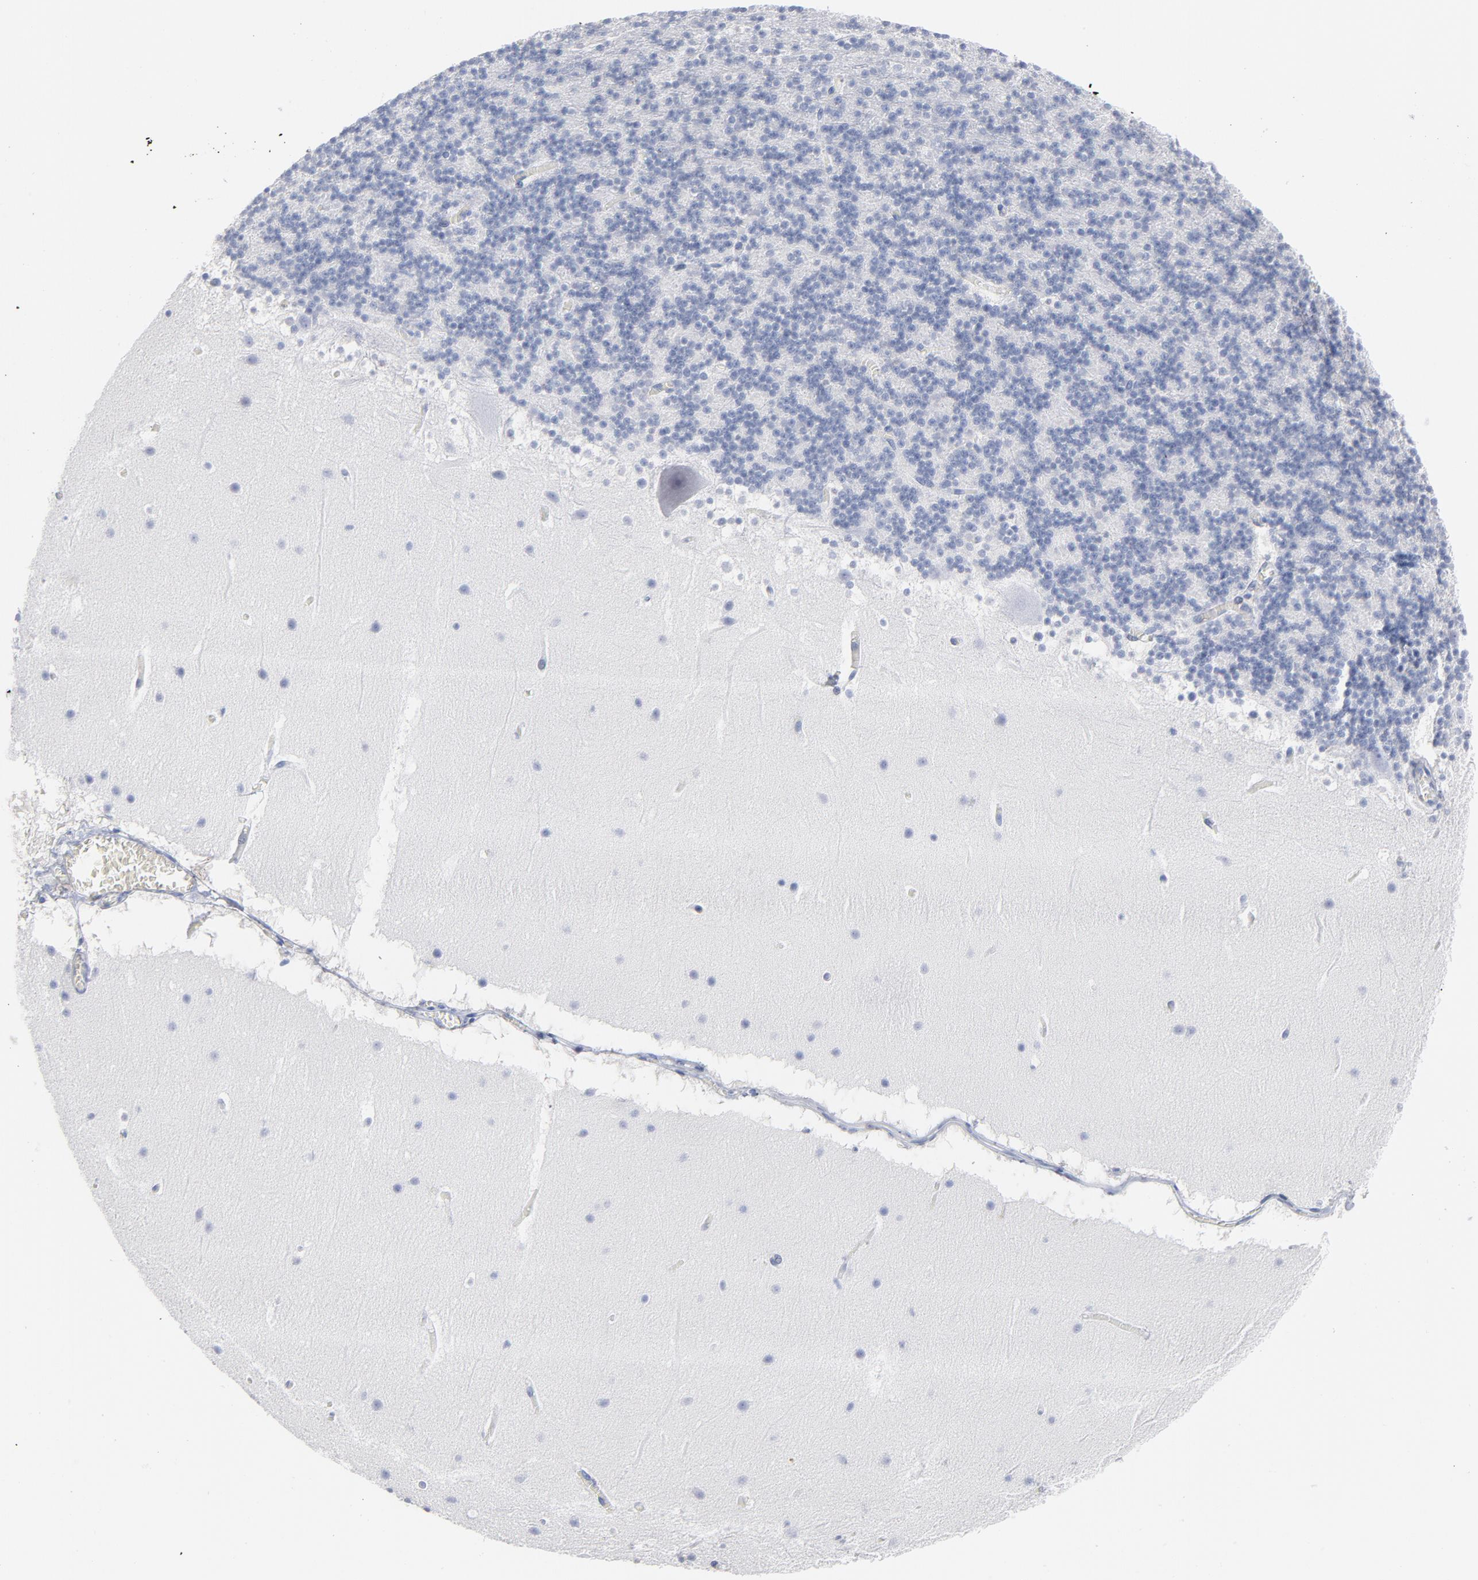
{"staining": {"intensity": "negative", "quantity": "none", "location": "none"}, "tissue": "cerebellum", "cell_type": "Cells in granular layer", "image_type": "normal", "snomed": [{"axis": "morphology", "description": "Normal tissue, NOS"}, {"axis": "topography", "description": "Cerebellum"}], "caption": "Photomicrograph shows no protein positivity in cells in granular layer of normal cerebellum. Brightfield microscopy of IHC stained with DAB (3,3'-diaminobenzidine) (brown) and hematoxylin (blue), captured at high magnification.", "gene": "P2RY8", "patient": {"sex": "male", "age": 45}}